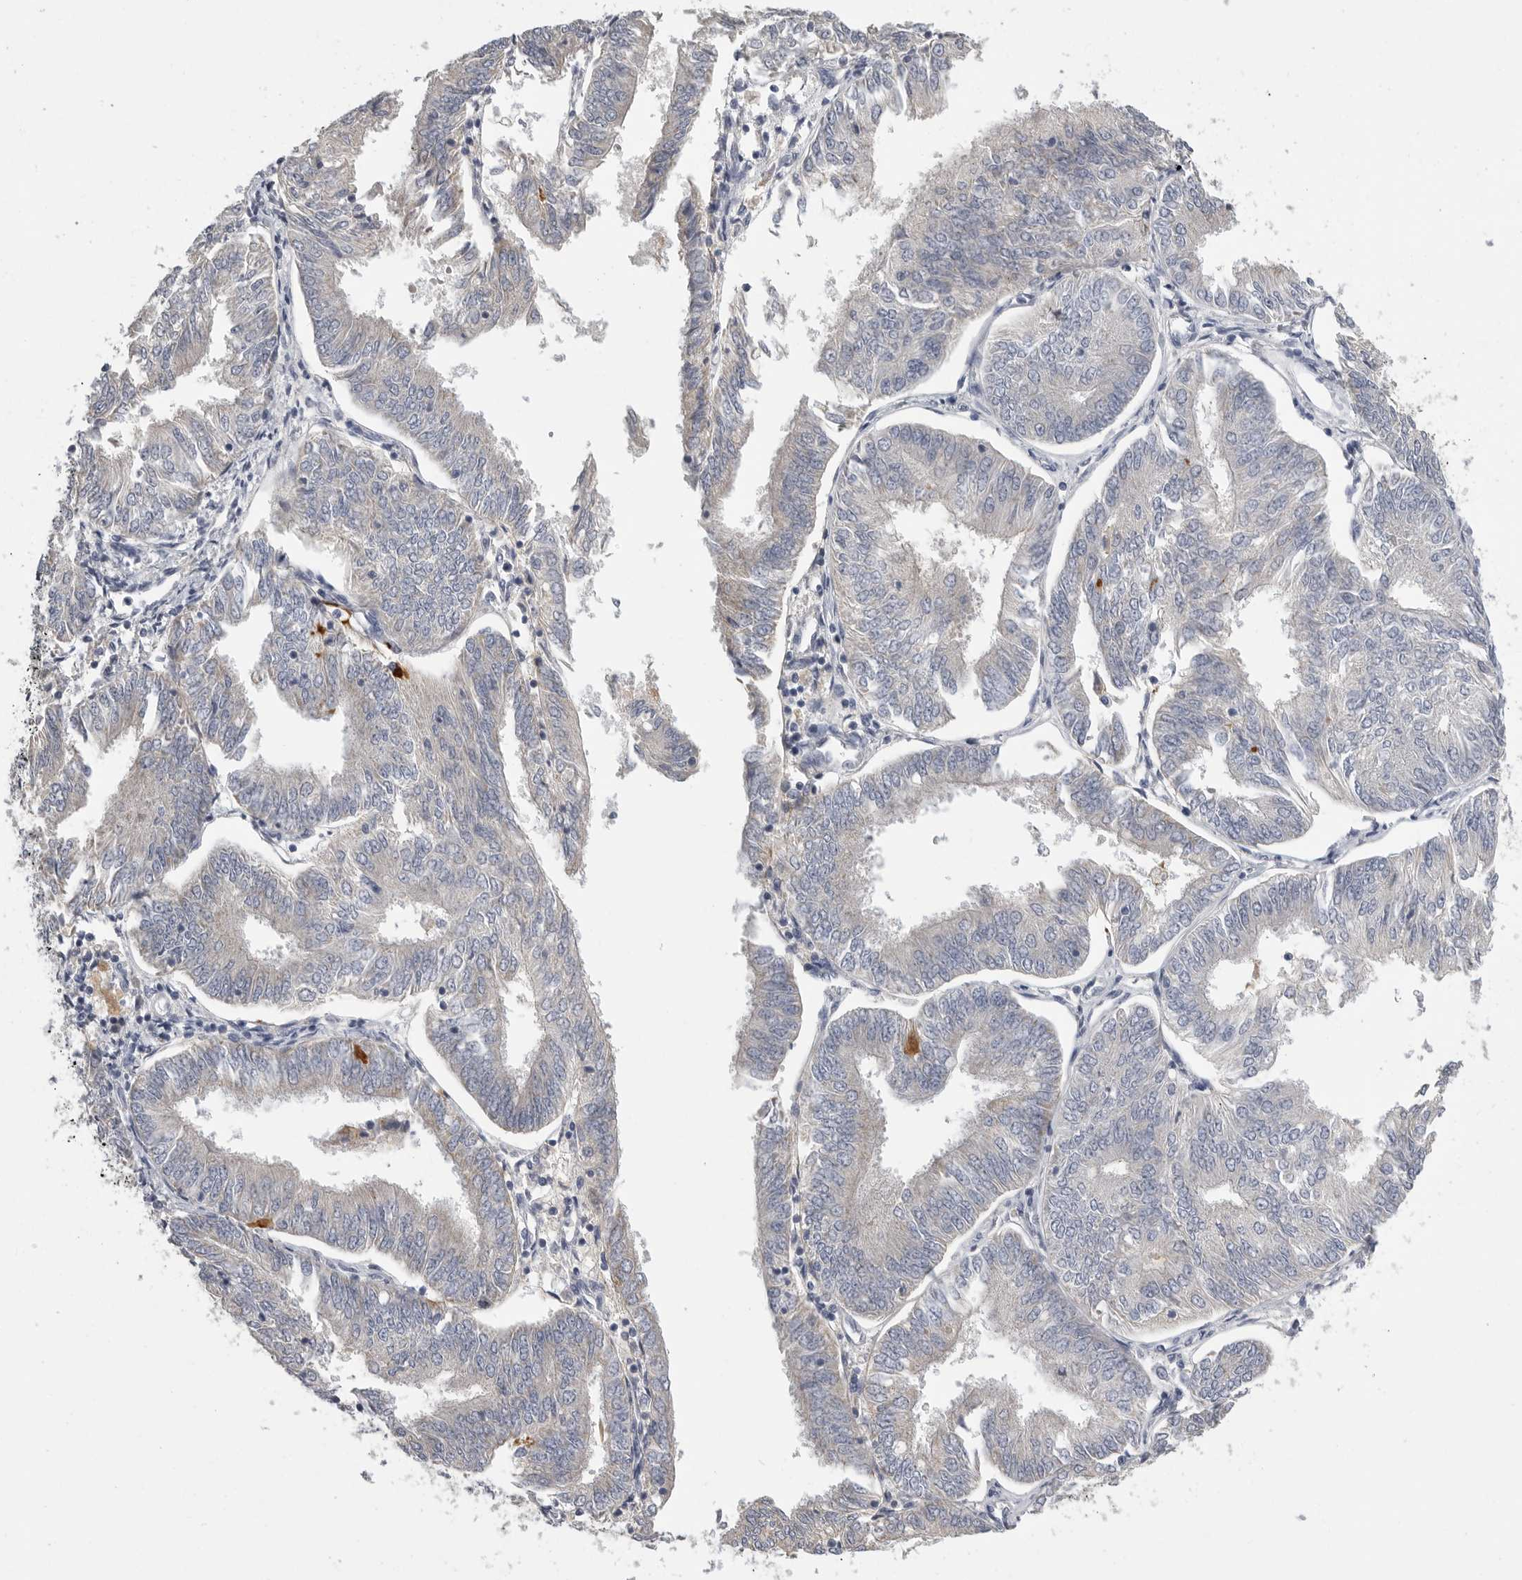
{"staining": {"intensity": "negative", "quantity": "none", "location": "none"}, "tissue": "endometrial cancer", "cell_type": "Tumor cells", "image_type": "cancer", "snomed": [{"axis": "morphology", "description": "Adenocarcinoma, NOS"}, {"axis": "topography", "description": "Endometrium"}], "caption": "Tumor cells show no significant protein expression in endometrial adenocarcinoma.", "gene": "SDC3", "patient": {"sex": "female", "age": 58}}